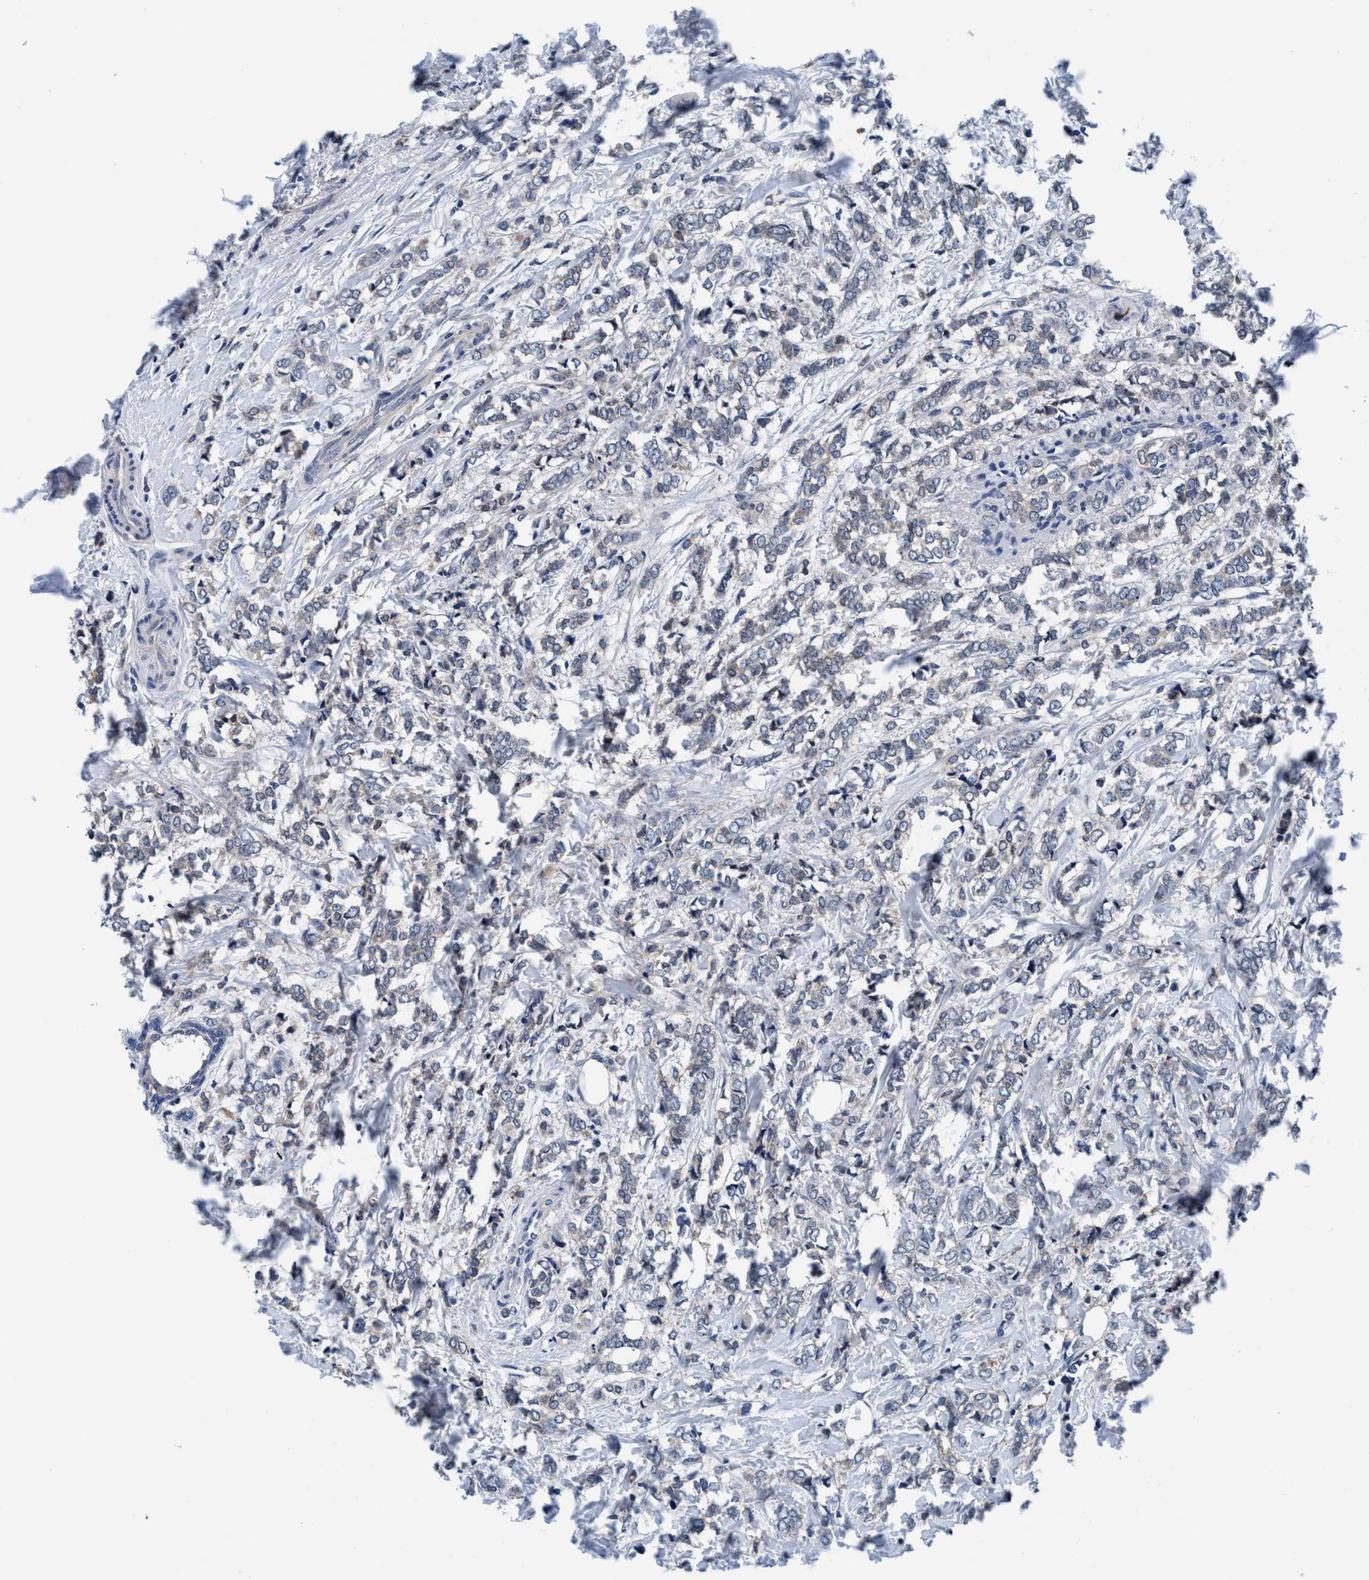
{"staining": {"intensity": "weak", "quantity": "<25%", "location": "cytoplasmic/membranous"}, "tissue": "breast cancer", "cell_type": "Tumor cells", "image_type": "cancer", "snomed": [{"axis": "morphology", "description": "Normal tissue, NOS"}, {"axis": "morphology", "description": "Lobular carcinoma"}, {"axis": "topography", "description": "Breast"}], "caption": "An image of lobular carcinoma (breast) stained for a protein shows no brown staining in tumor cells.", "gene": "TMEM94", "patient": {"sex": "female", "age": 47}}